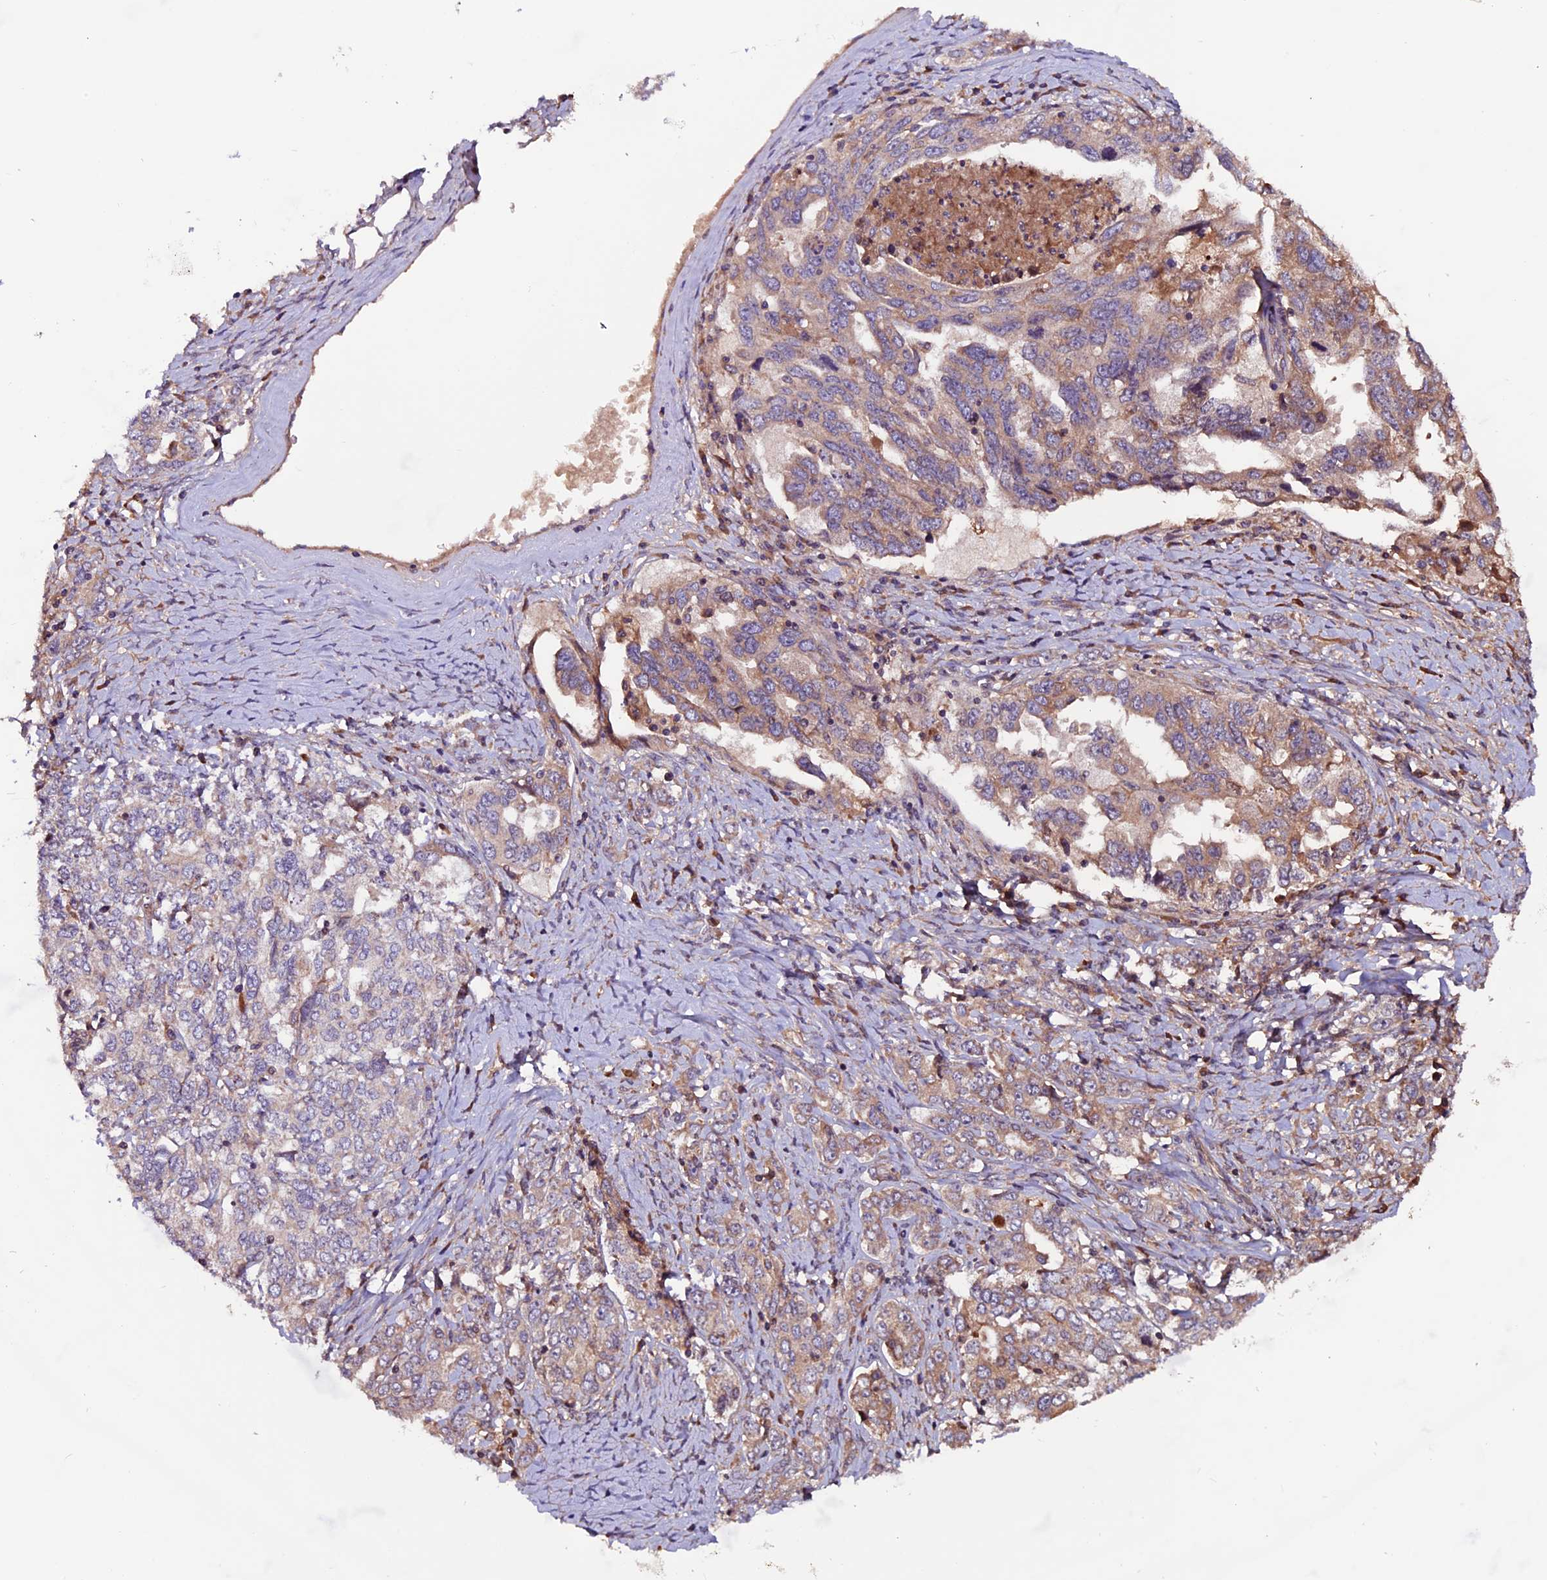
{"staining": {"intensity": "weak", "quantity": "25%-75%", "location": "cytoplasmic/membranous"}, "tissue": "ovarian cancer", "cell_type": "Tumor cells", "image_type": "cancer", "snomed": [{"axis": "morphology", "description": "Carcinoma, endometroid"}, {"axis": "topography", "description": "Ovary"}], "caption": "A brown stain highlights weak cytoplasmic/membranous staining of a protein in ovarian cancer tumor cells.", "gene": "ZNF598", "patient": {"sex": "female", "age": 62}}